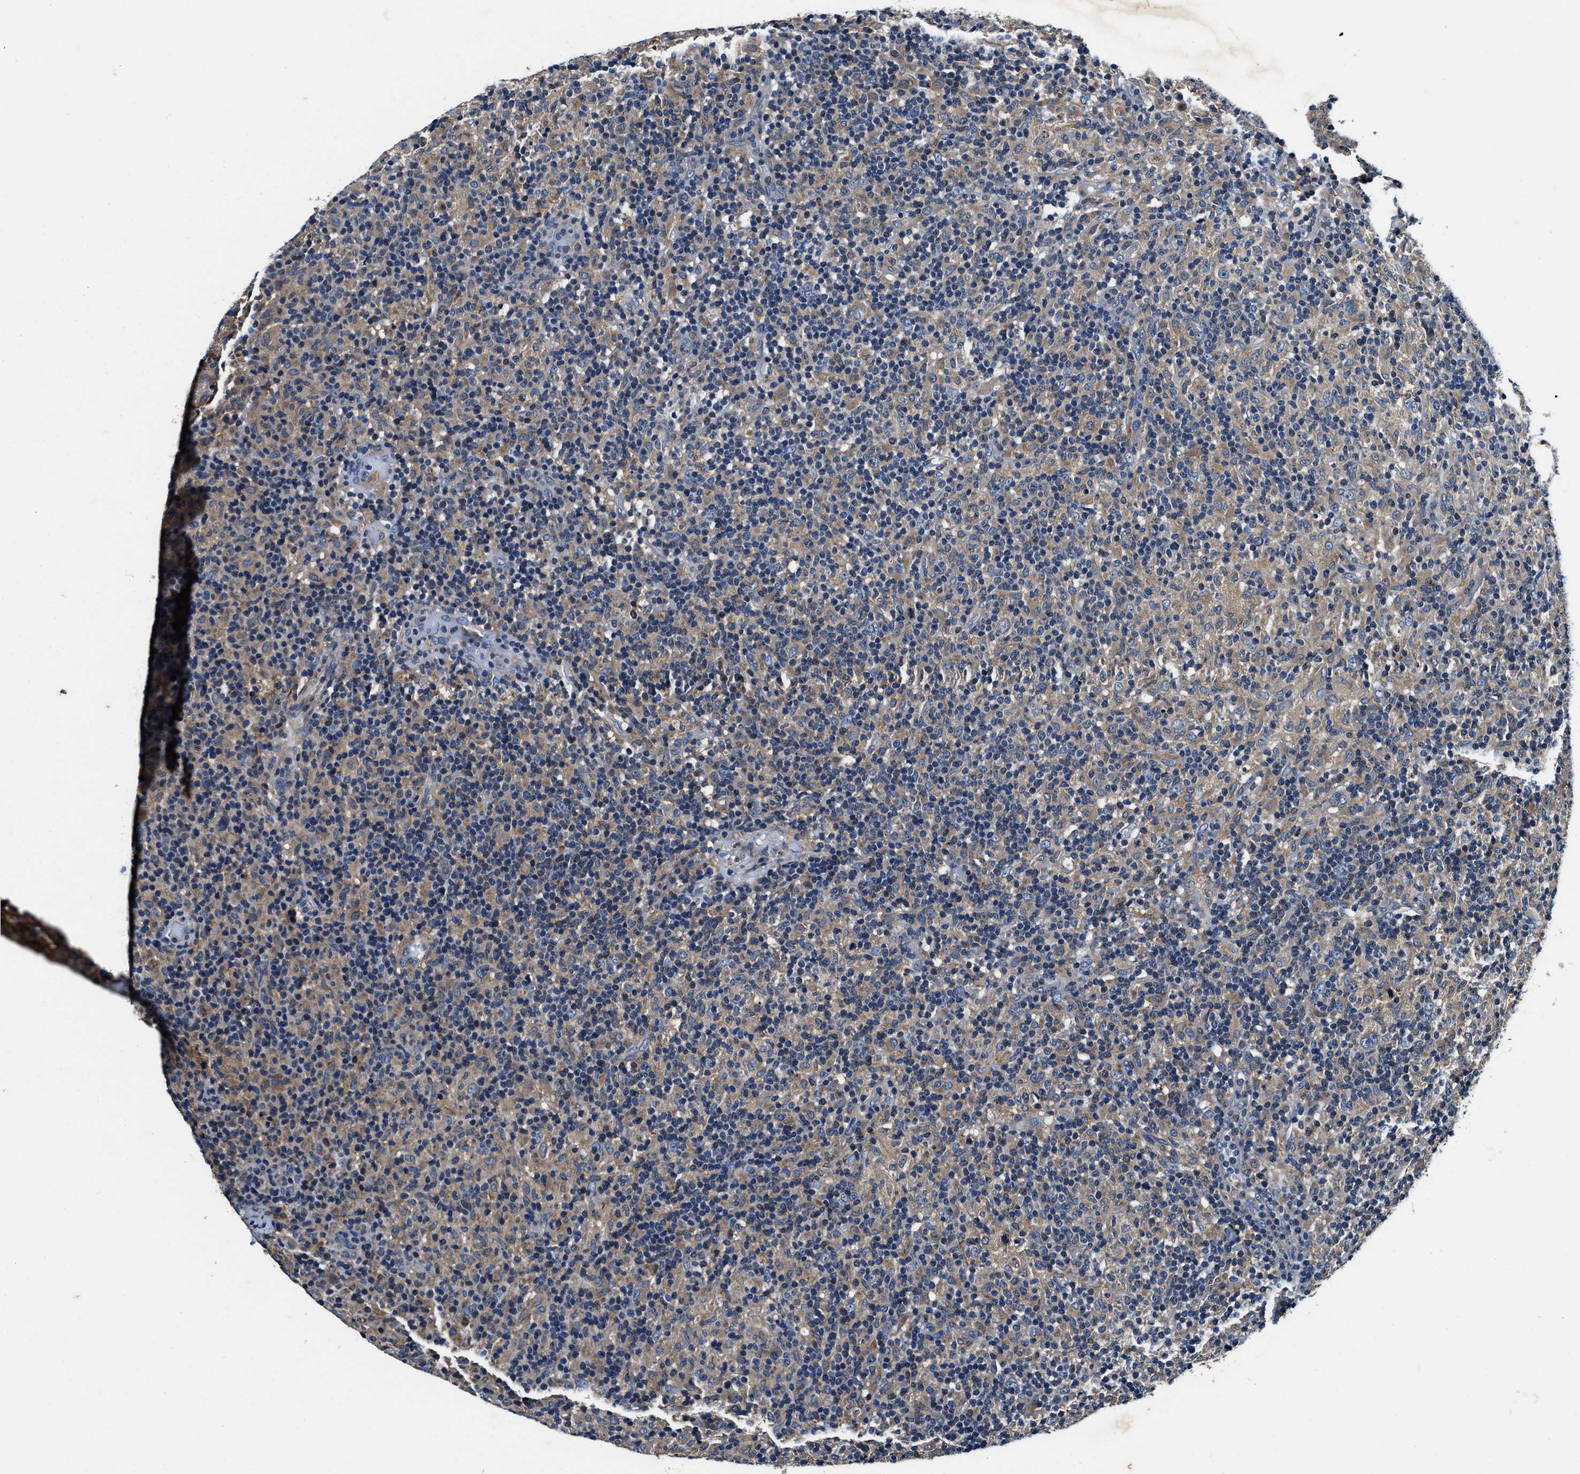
{"staining": {"intensity": "weak", "quantity": "25%-75%", "location": "cytoplasmic/membranous"}, "tissue": "lymphoma", "cell_type": "Tumor cells", "image_type": "cancer", "snomed": [{"axis": "morphology", "description": "Hodgkin's disease, NOS"}, {"axis": "topography", "description": "Lymph node"}], "caption": "Weak cytoplasmic/membranous protein expression is present in approximately 25%-75% of tumor cells in Hodgkin's disease.", "gene": "PI4KB", "patient": {"sex": "male", "age": 70}}